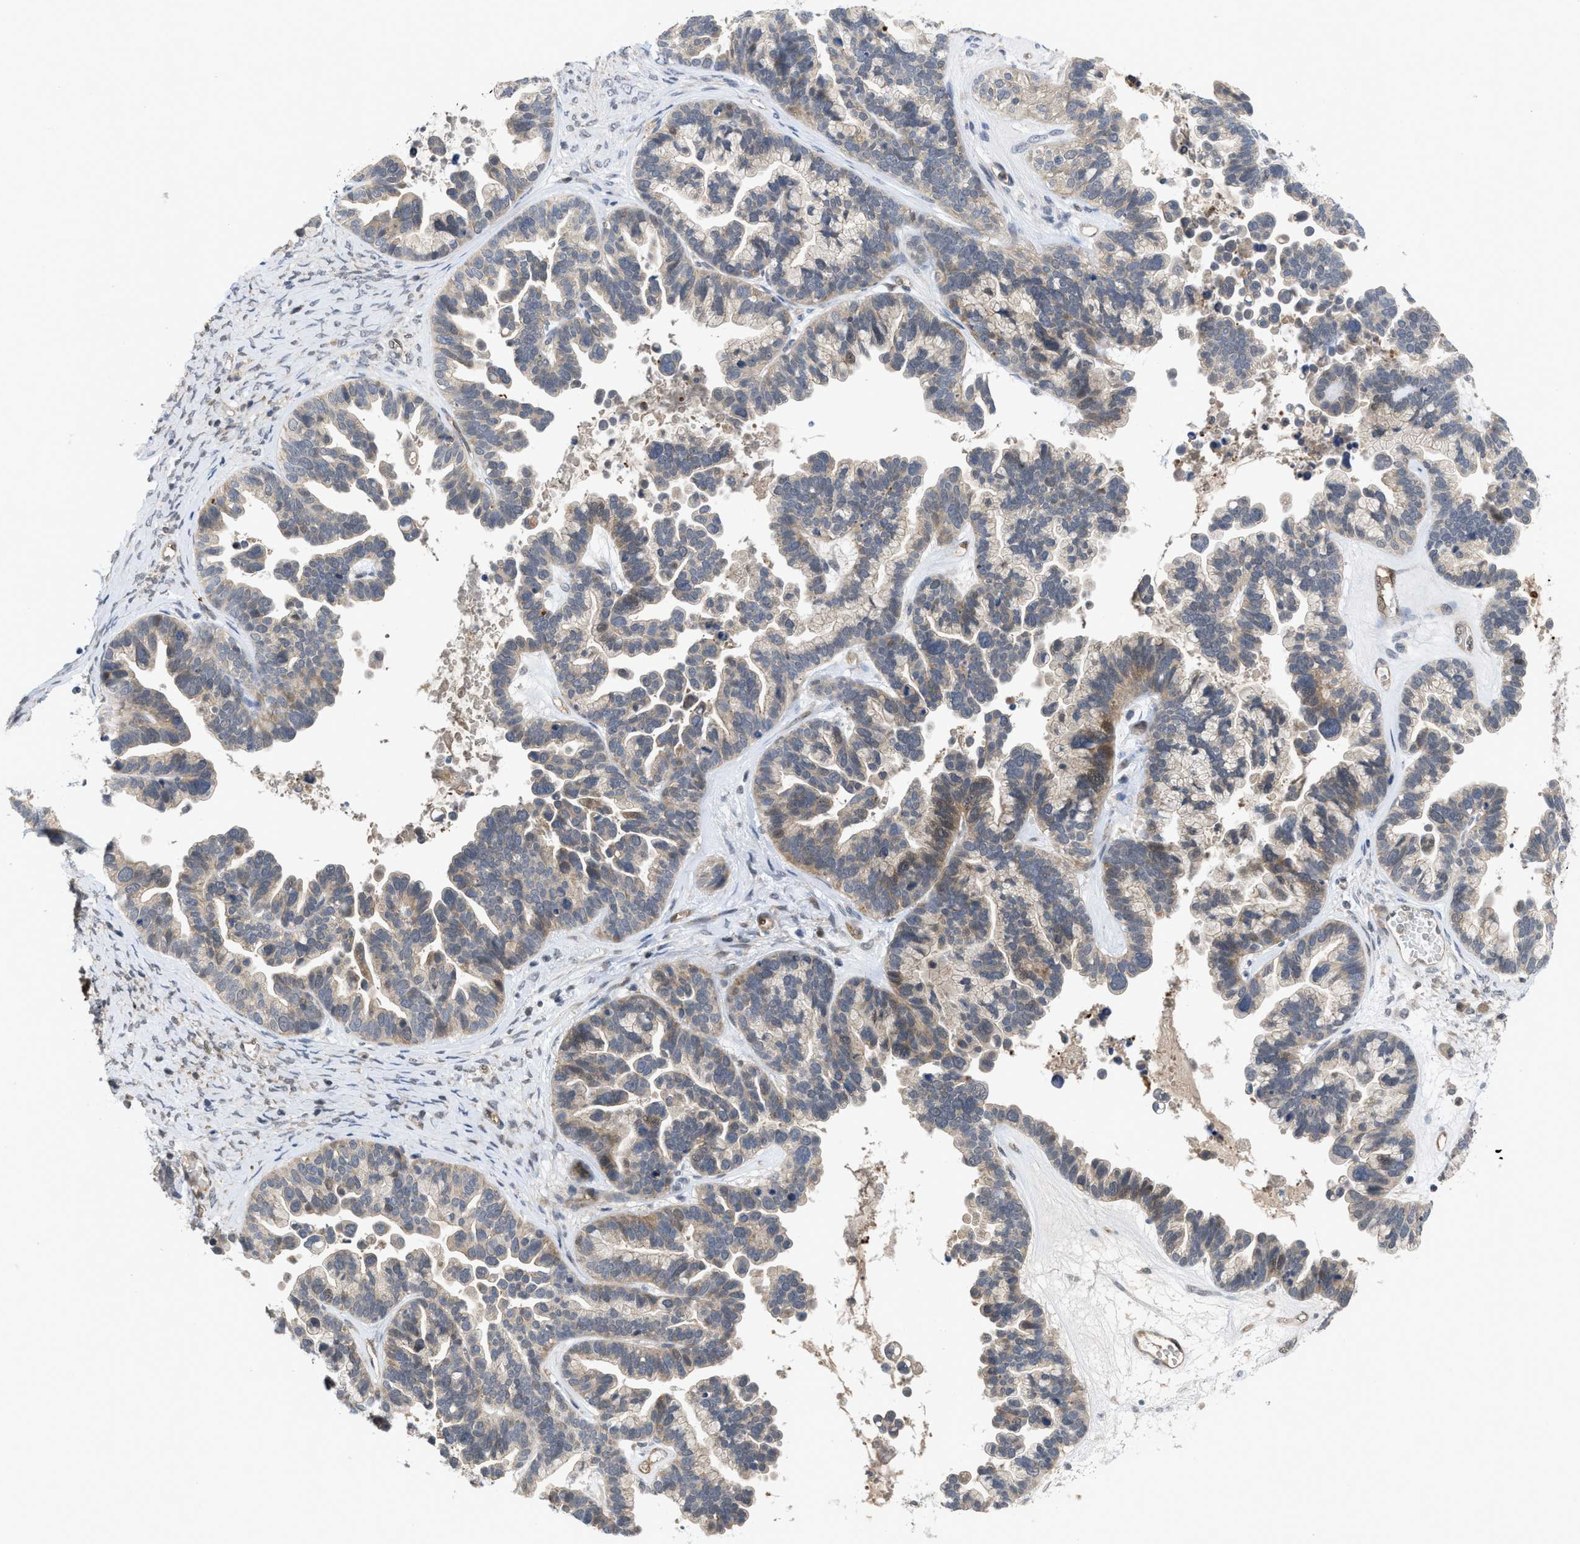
{"staining": {"intensity": "negative", "quantity": "none", "location": "none"}, "tissue": "ovarian cancer", "cell_type": "Tumor cells", "image_type": "cancer", "snomed": [{"axis": "morphology", "description": "Cystadenocarcinoma, serous, NOS"}, {"axis": "topography", "description": "Ovary"}], "caption": "DAB (3,3'-diaminobenzidine) immunohistochemical staining of human ovarian serous cystadenocarcinoma displays no significant expression in tumor cells.", "gene": "LDAF1", "patient": {"sex": "female", "age": 56}}